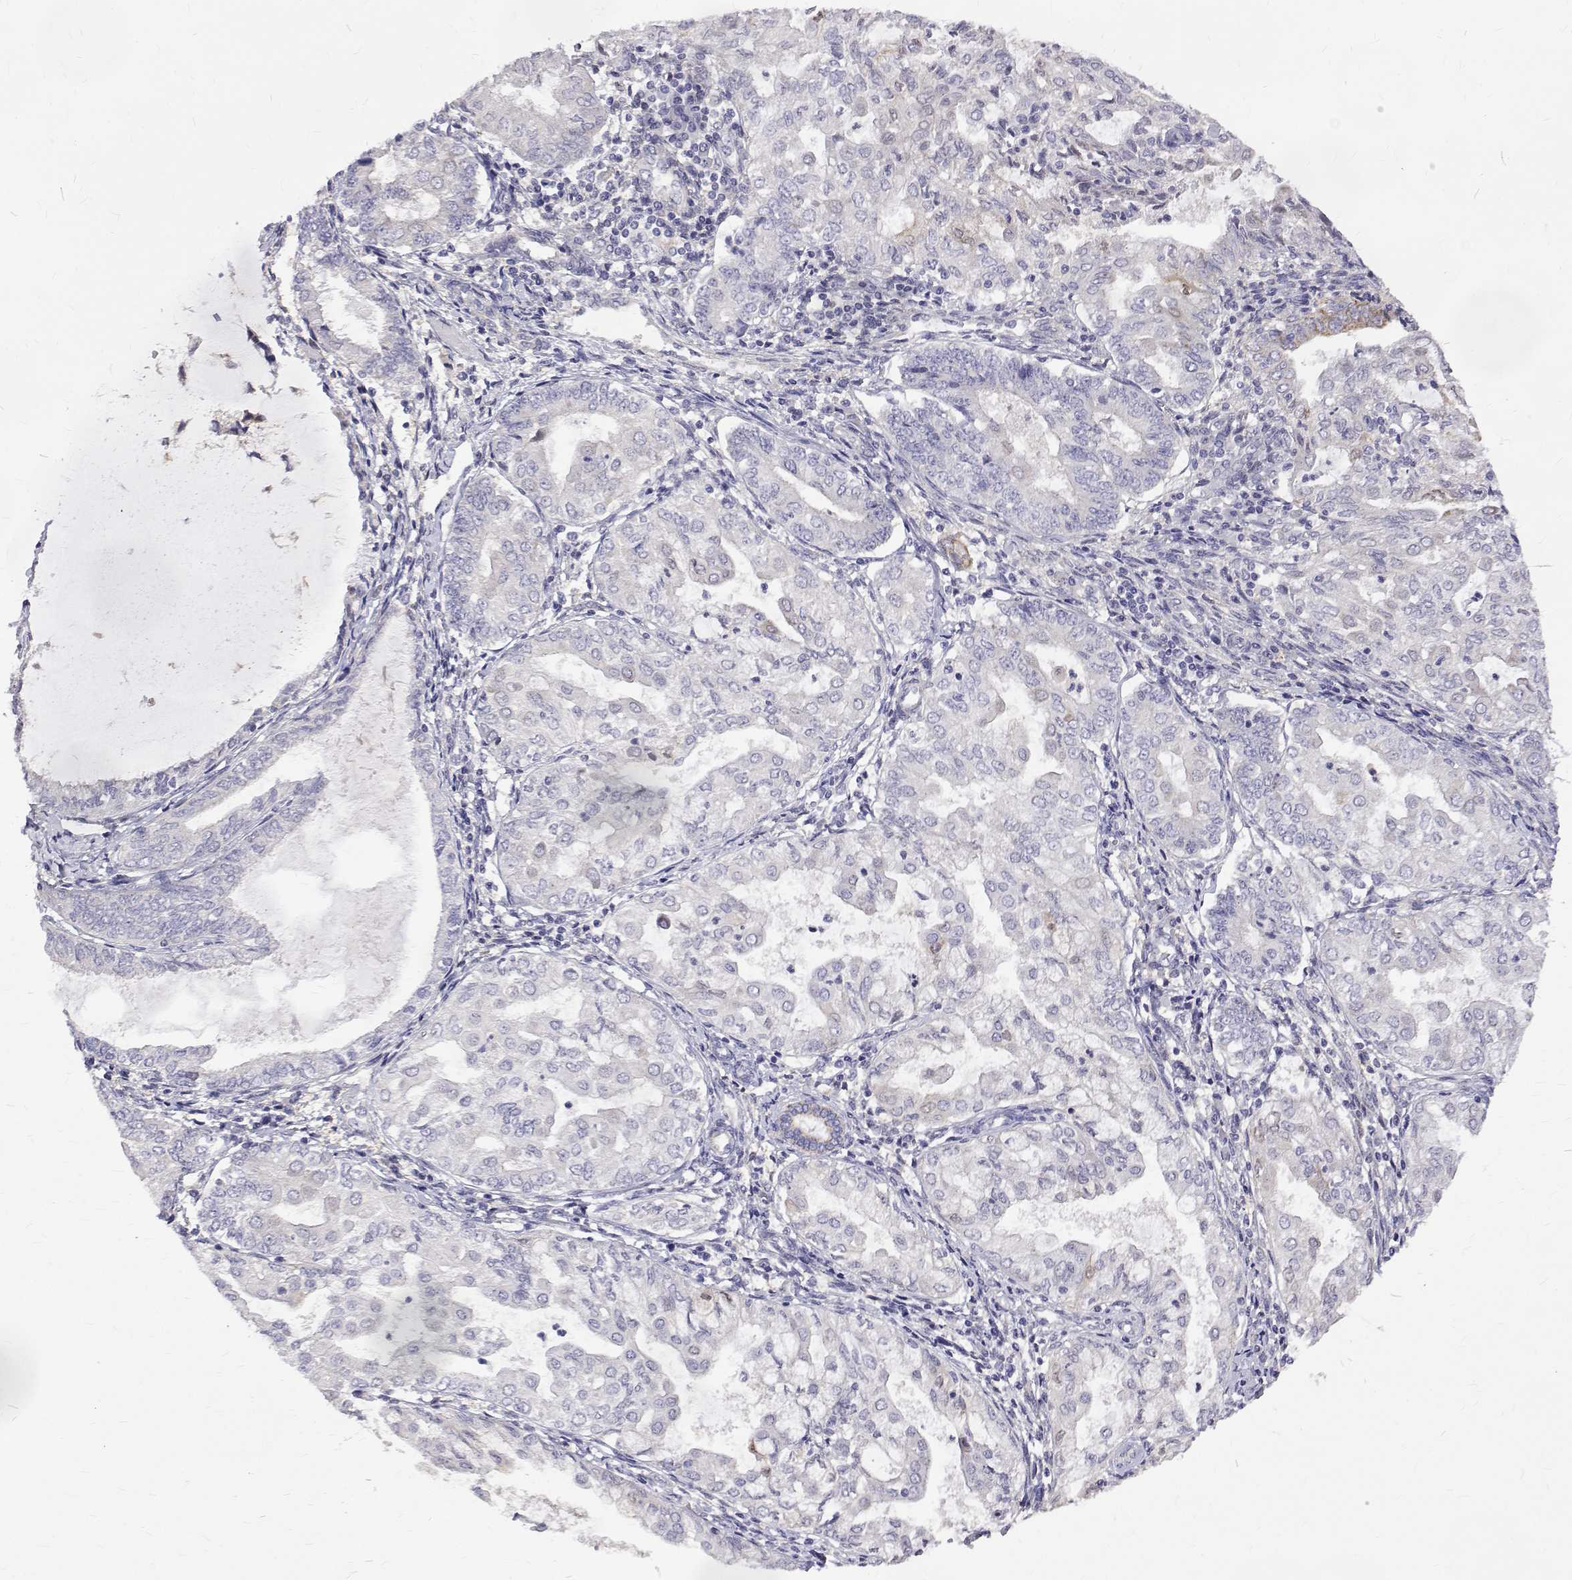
{"staining": {"intensity": "negative", "quantity": "none", "location": "none"}, "tissue": "endometrial cancer", "cell_type": "Tumor cells", "image_type": "cancer", "snomed": [{"axis": "morphology", "description": "Adenocarcinoma, NOS"}, {"axis": "topography", "description": "Endometrium"}], "caption": "This is a histopathology image of immunohistochemistry (IHC) staining of endometrial adenocarcinoma, which shows no staining in tumor cells. (DAB (3,3'-diaminobenzidine) IHC visualized using brightfield microscopy, high magnification).", "gene": "PADI1", "patient": {"sex": "female", "age": 68}}